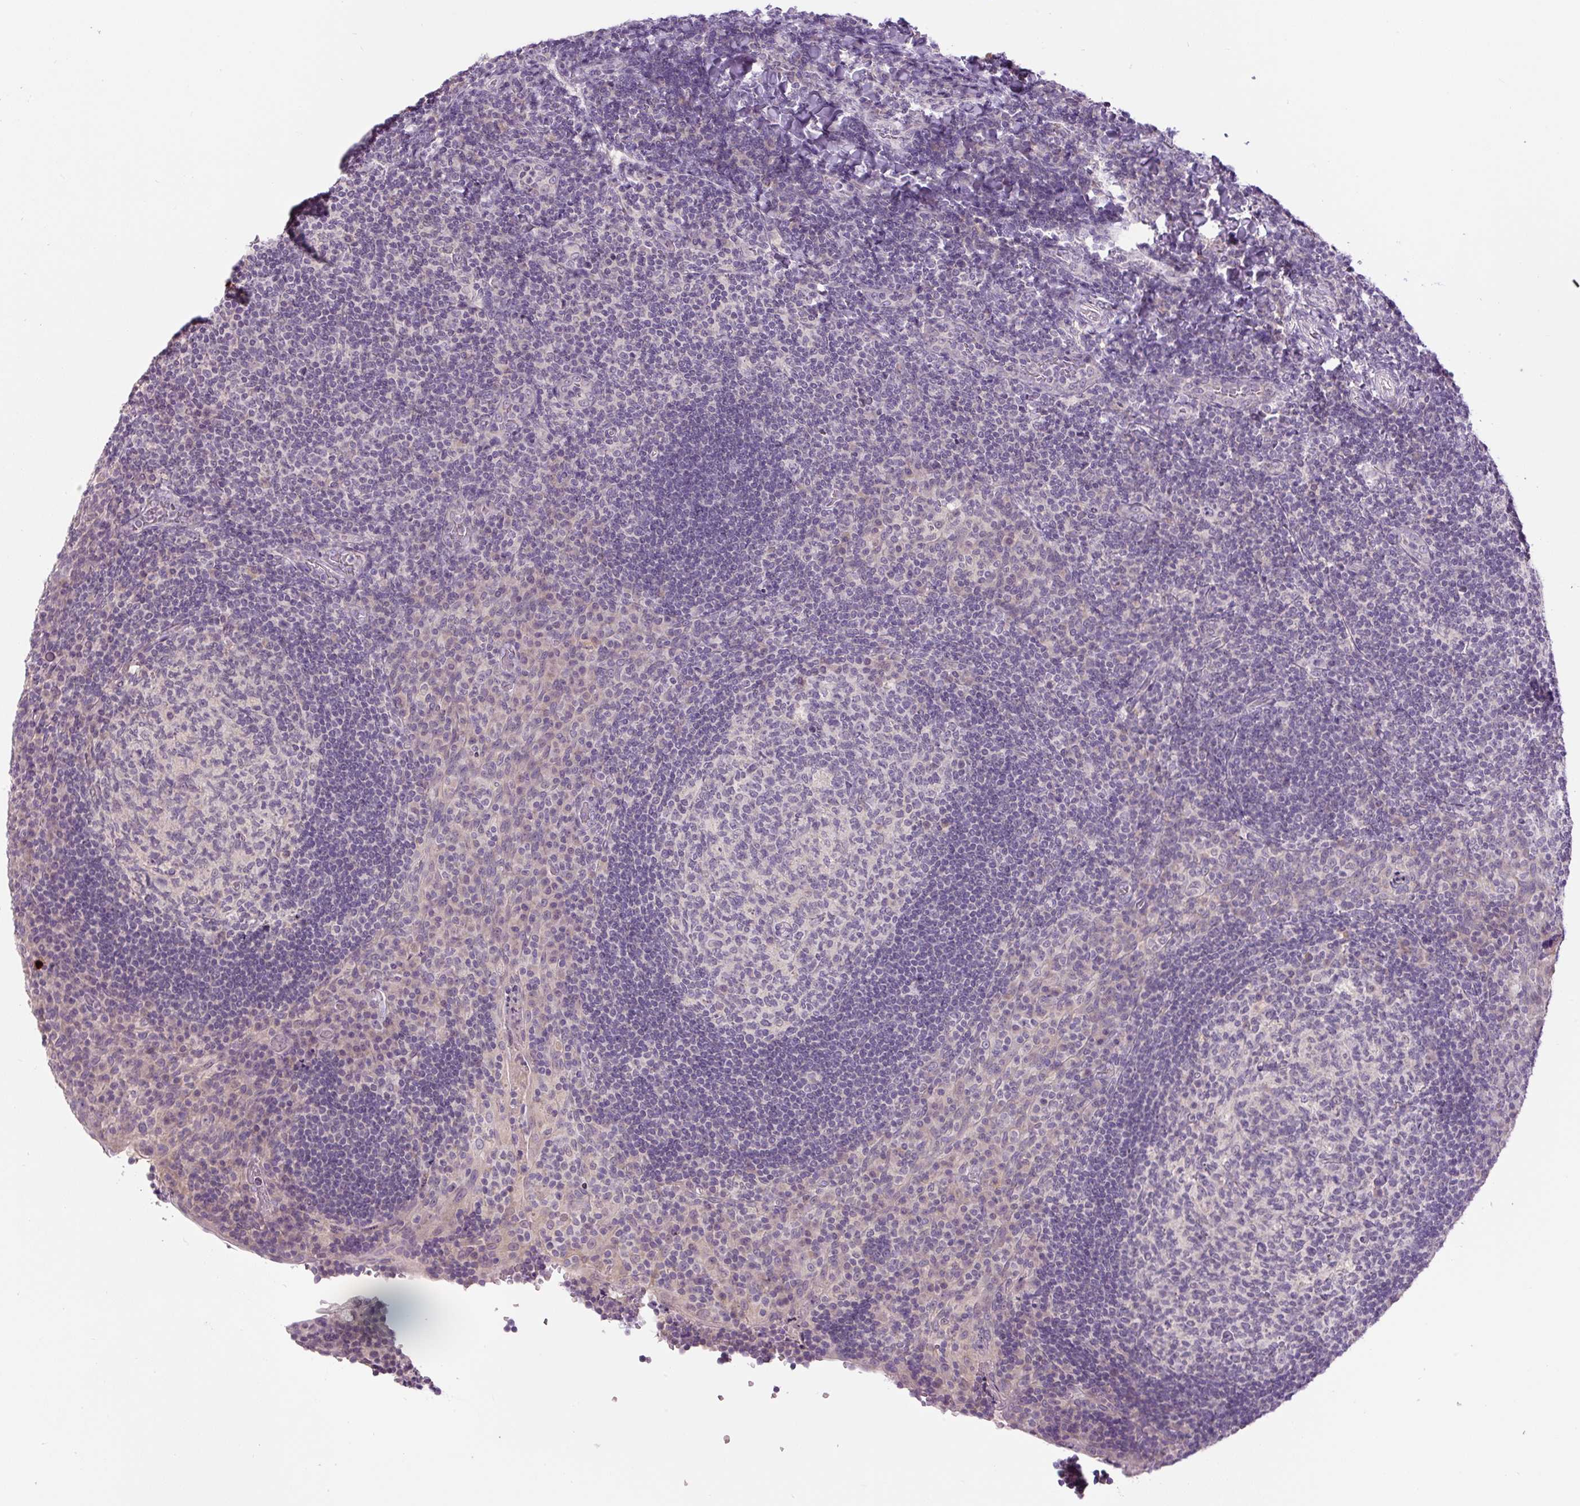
{"staining": {"intensity": "negative", "quantity": "none", "location": "none"}, "tissue": "tonsil", "cell_type": "Germinal center cells", "image_type": "normal", "snomed": [{"axis": "morphology", "description": "Normal tissue, NOS"}, {"axis": "topography", "description": "Tonsil"}], "caption": "The micrograph displays no staining of germinal center cells in unremarkable tonsil.", "gene": "FABP7", "patient": {"sex": "male", "age": 17}}